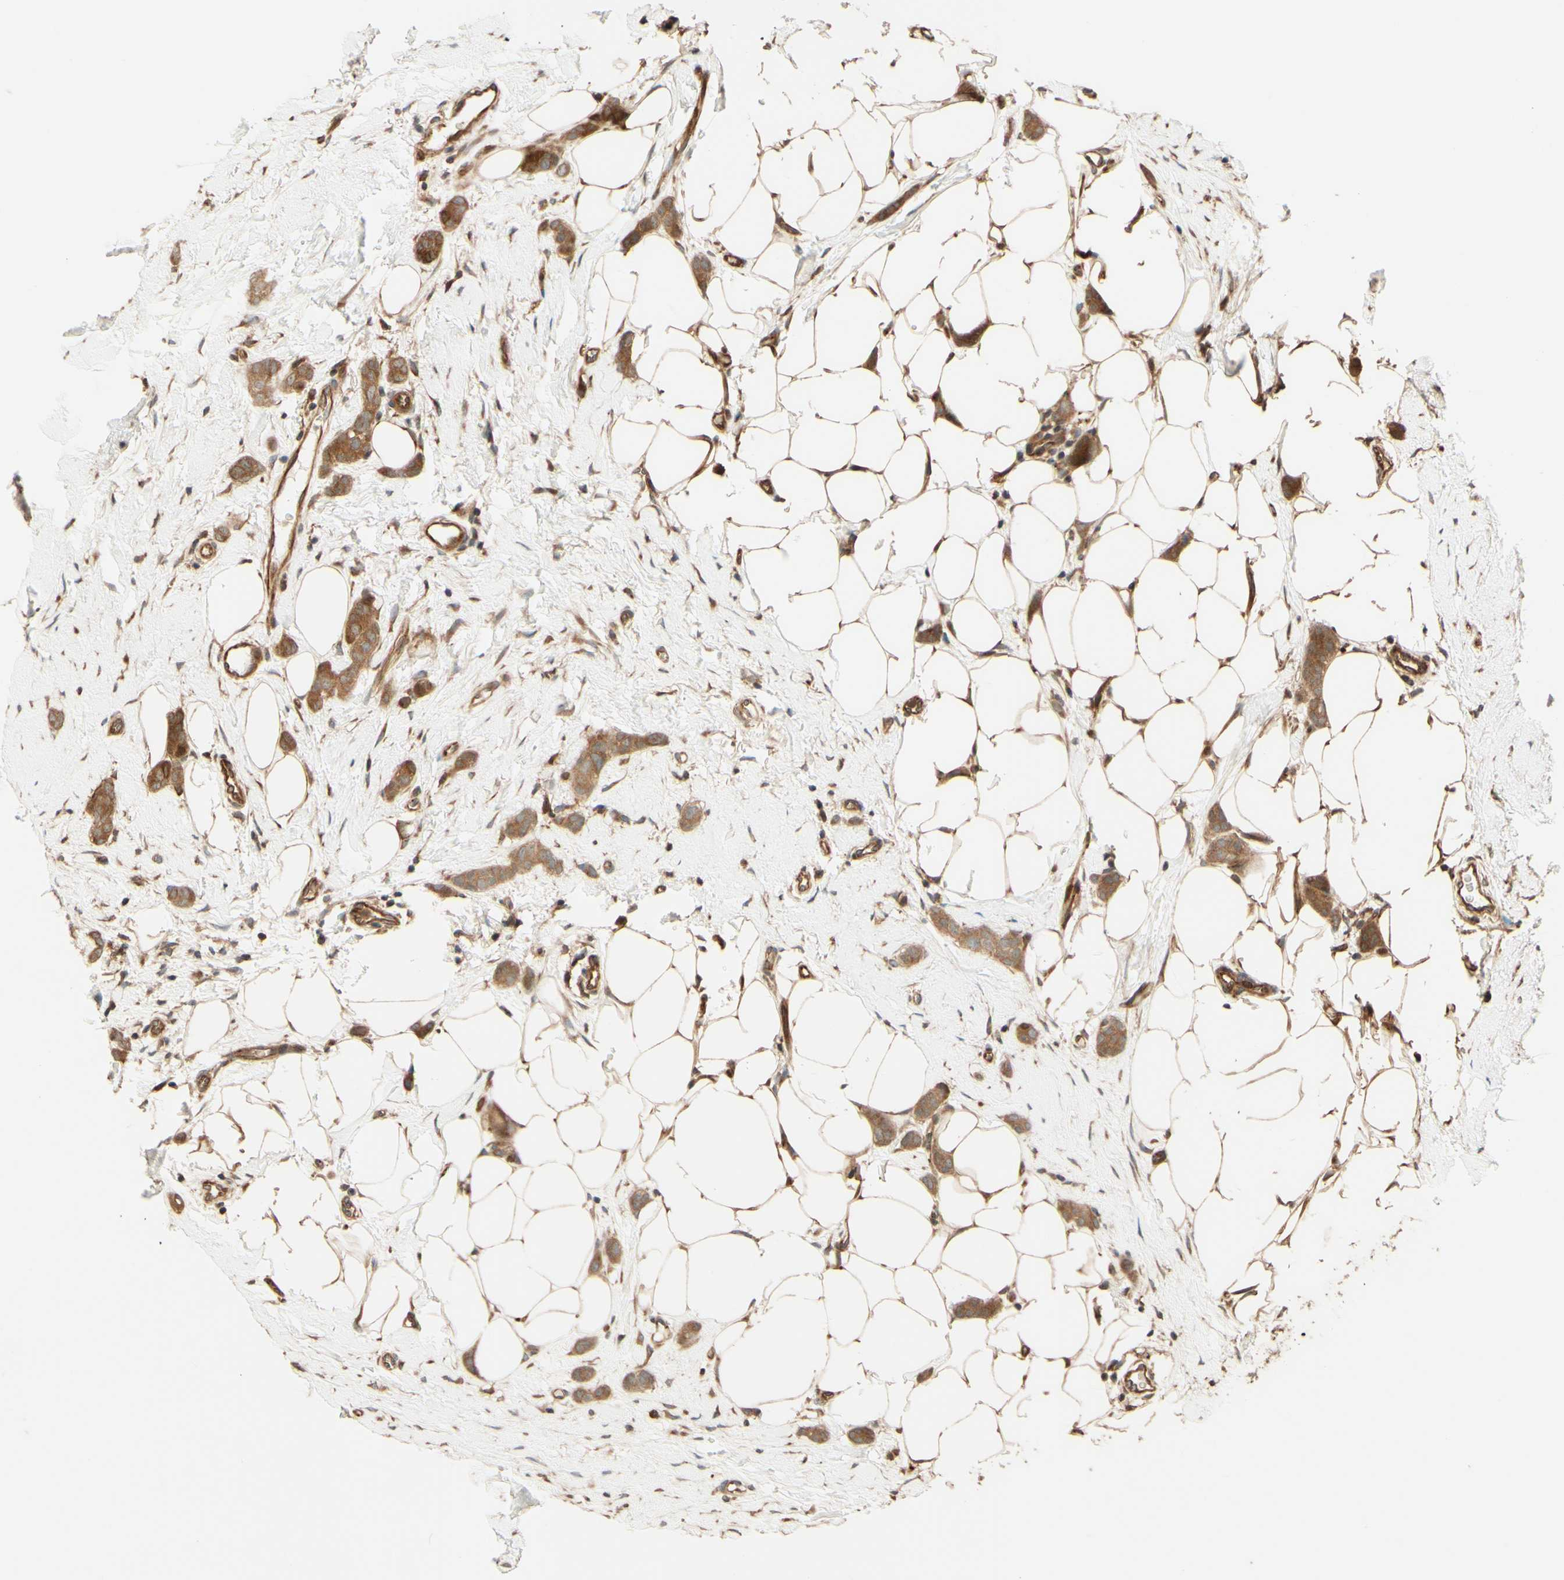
{"staining": {"intensity": "moderate", "quantity": ">75%", "location": "cytoplasmic/membranous"}, "tissue": "breast cancer", "cell_type": "Tumor cells", "image_type": "cancer", "snomed": [{"axis": "morphology", "description": "Lobular carcinoma"}, {"axis": "topography", "description": "Skin"}, {"axis": "topography", "description": "Breast"}], "caption": "Immunohistochemical staining of lobular carcinoma (breast) demonstrates medium levels of moderate cytoplasmic/membranous protein expression in about >75% of tumor cells. Immunohistochemistry (ihc) stains the protein in brown and the nuclei are stained blue.", "gene": "RNF19A", "patient": {"sex": "female", "age": 46}}